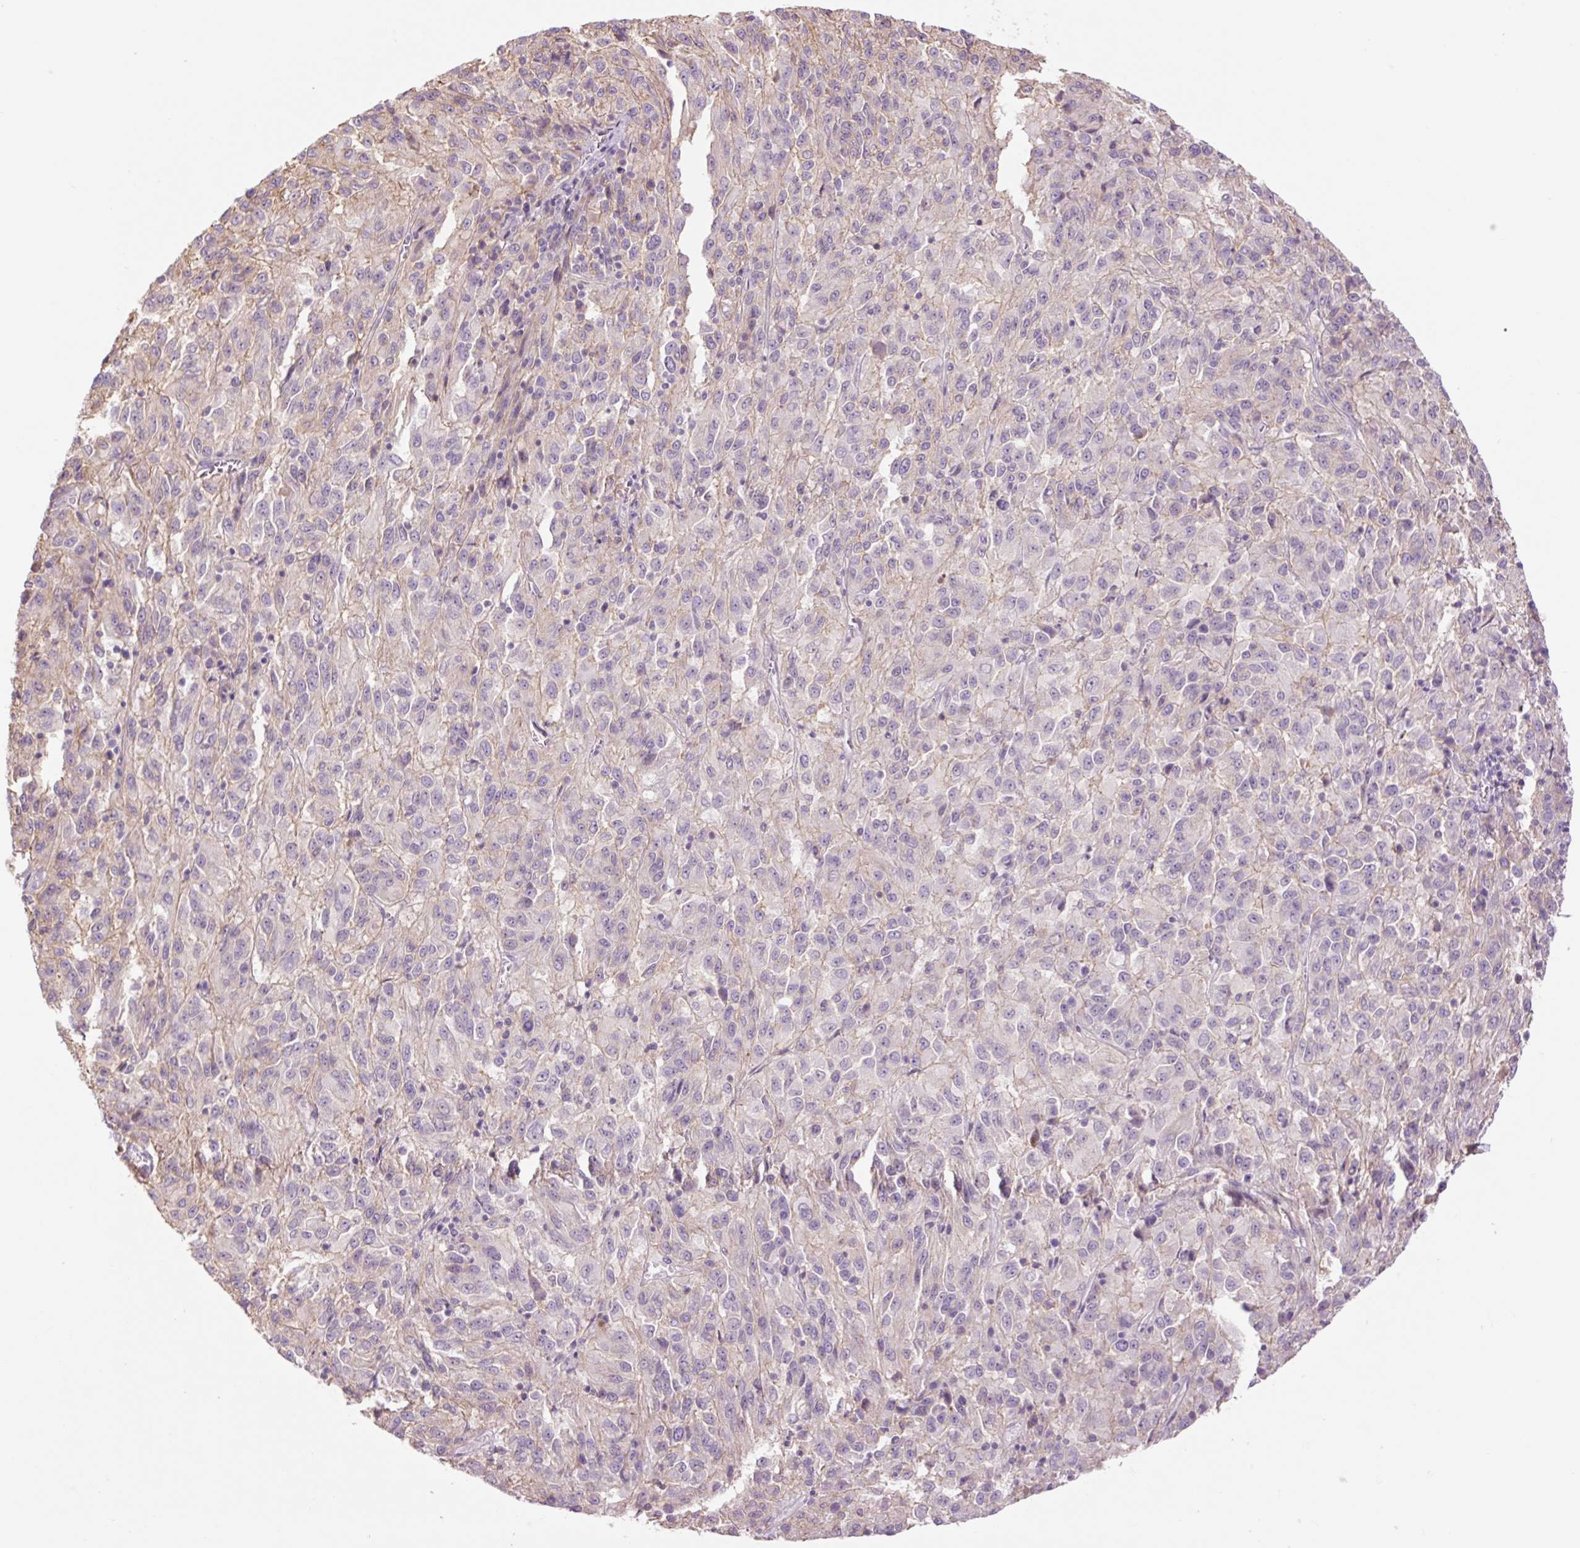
{"staining": {"intensity": "negative", "quantity": "none", "location": "none"}, "tissue": "melanoma", "cell_type": "Tumor cells", "image_type": "cancer", "snomed": [{"axis": "morphology", "description": "Malignant melanoma, Metastatic site"}, {"axis": "topography", "description": "Lung"}], "caption": "DAB immunohistochemical staining of malignant melanoma (metastatic site) exhibits no significant positivity in tumor cells.", "gene": "GRID2", "patient": {"sex": "male", "age": 64}}